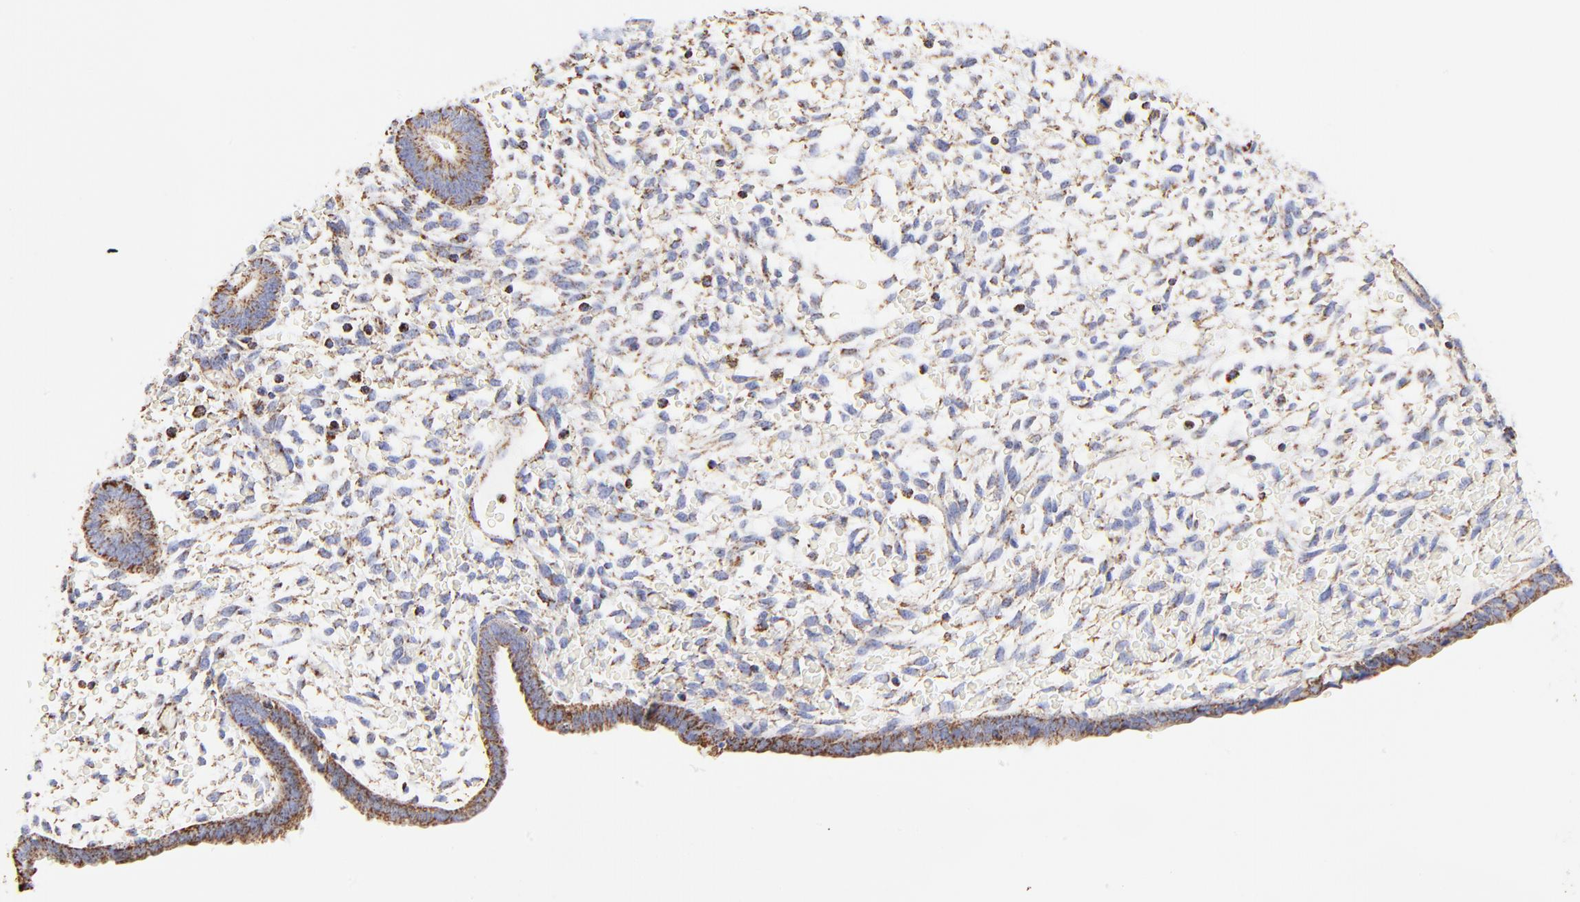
{"staining": {"intensity": "weak", "quantity": ">75%", "location": "cytoplasmic/membranous"}, "tissue": "endometrium", "cell_type": "Cells in endometrial stroma", "image_type": "normal", "snomed": [{"axis": "morphology", "description": "Normal tissue, NOS"}, {"axis": "topography", "description": "Endometrium"}], "caption": "Weak cytoplasmic/membranous protein positivity is appreciated in approximately >75% of cells in endometrial stroma in endometrium.", "gene": "COX4I1", "patient": {"sex": "female", "age": 42}}